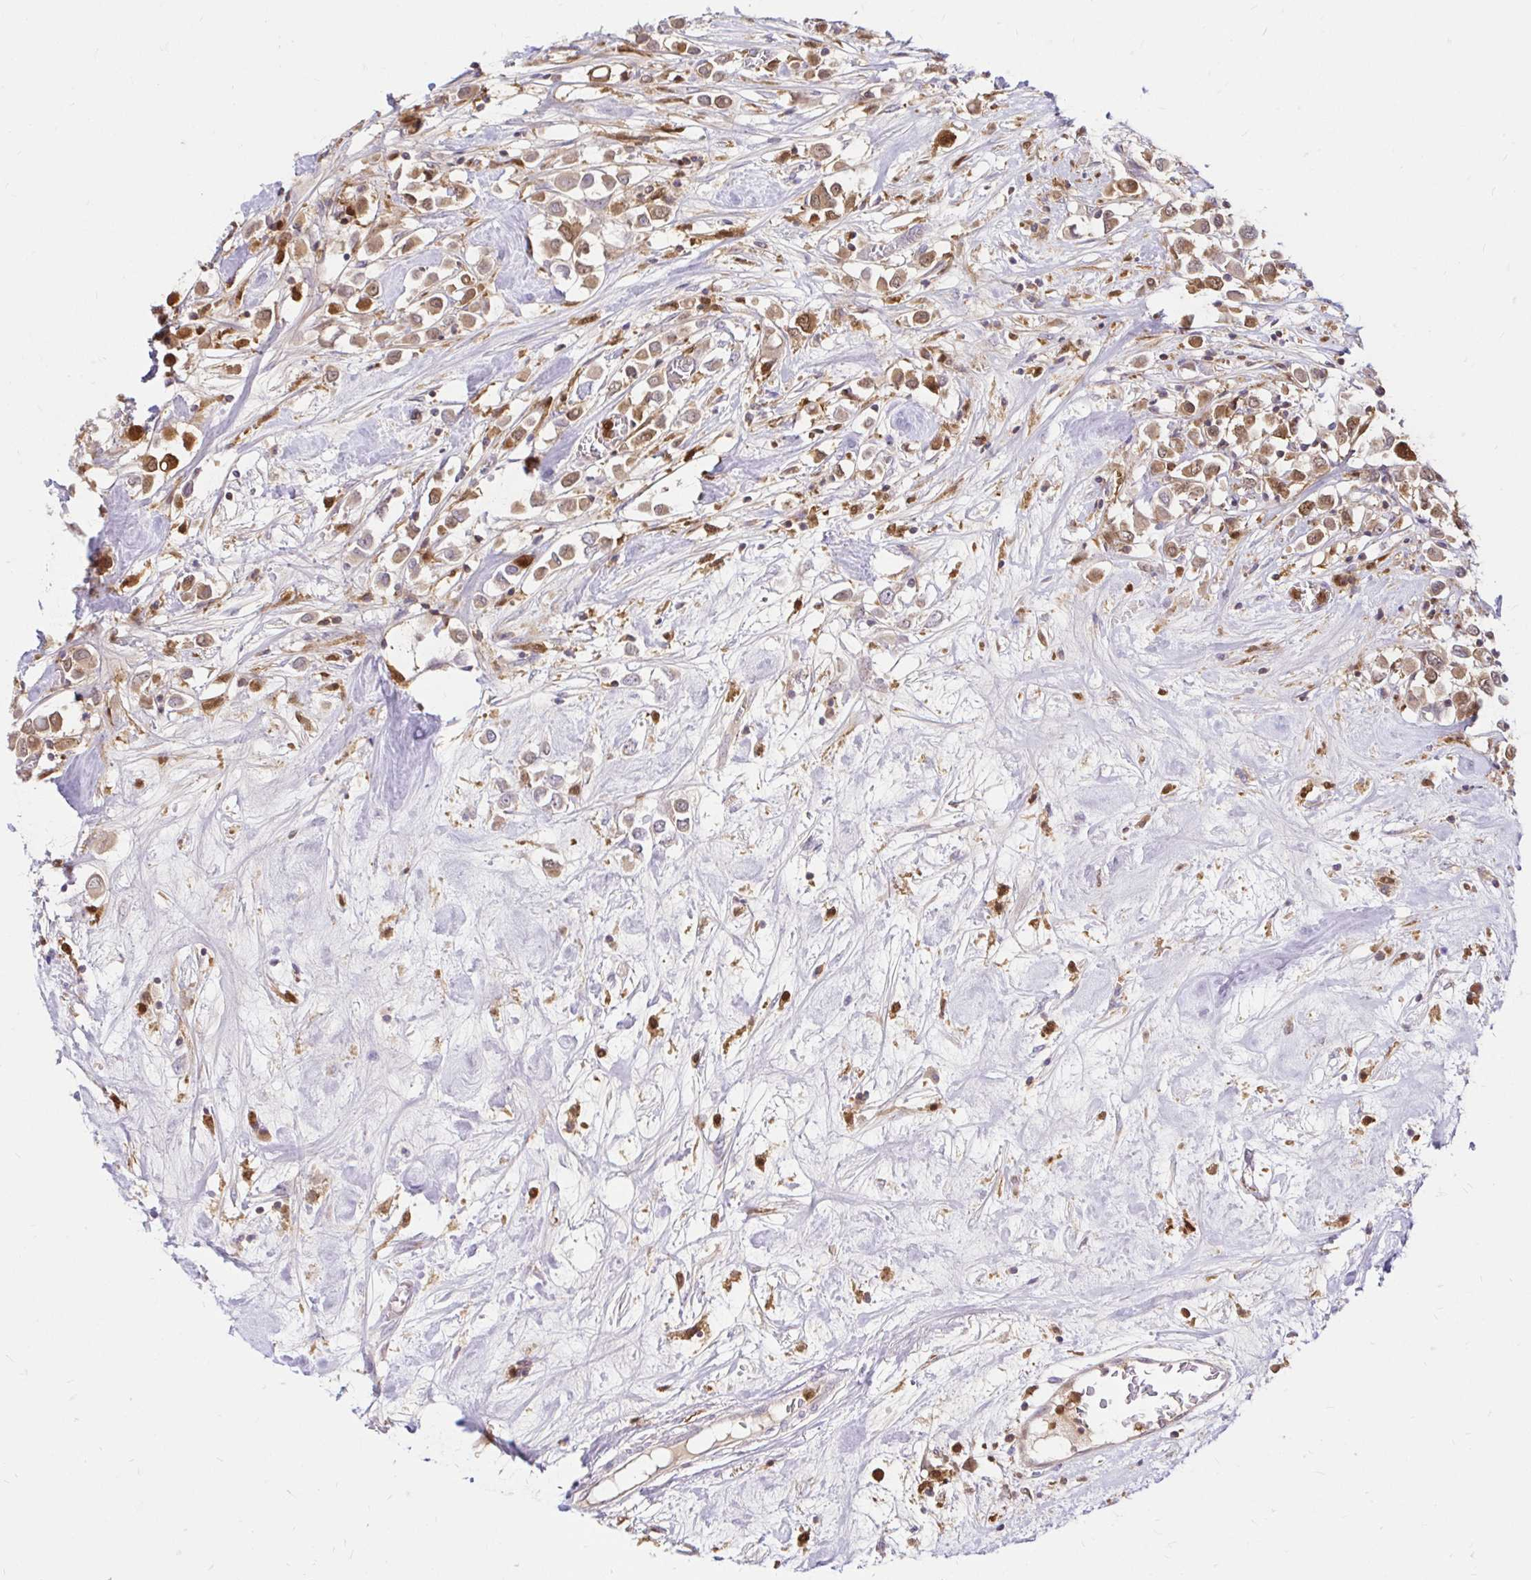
{"staining": {"intensity": "moderate", "quantity": ">75%", "location": "cytoplasmic/membranous,nuclear"}, "tissue": "breast cancer", "cell_type": "Tumor cells", "image_type": "cancer", "snomed": [{"axis": "morphology", "description": "Duct carcinoma"}, {"axis": "topography", "description": "Breast"}], "caption": "Immunohistochemical staining of breast cancer shows moderate cytoplasmic/membranous and nuclear protein expression in approximately >75% of tumor cells.", "gene": "PYCARD", "patient": {"sex": "female", "age": 61}}